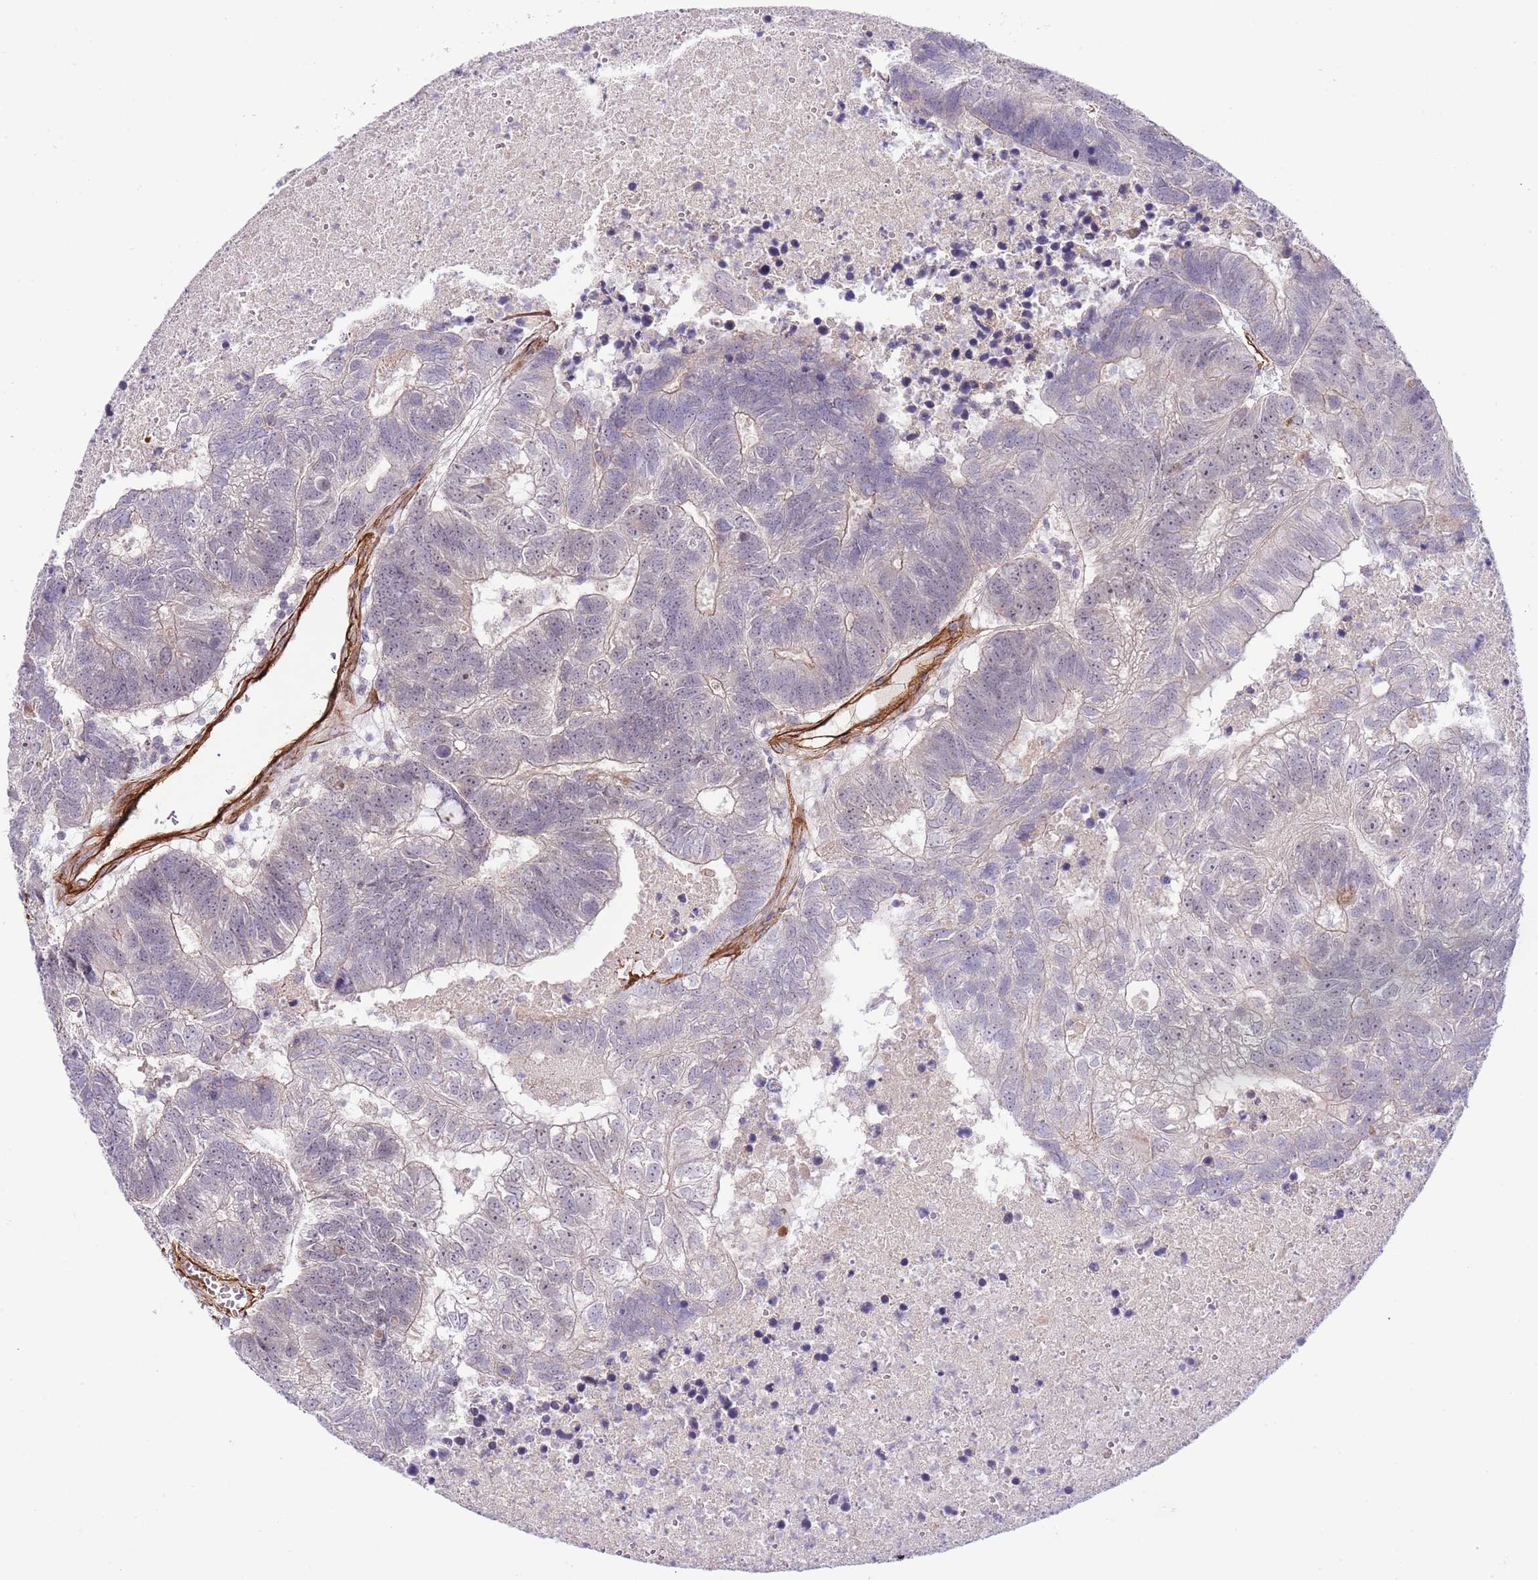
{"staining": {"intensity": "negative", "quantity": "none", "location": "none"}, "tissue": "colorectal cancer", "cell_type": "Tumor cells", "image_type": "cancer", "snomed": [{"axis": "morphology", "description": "Adenocarcinoma, NOS"}, {"axis": "topography", "description": "Colon"}], "caption": "Colorectal adenocarcinoma stained for a protein using immunohistochemistry reveals no positivity tumor cells.", "gene": "NEK3", "patient": {"sex": "female", "age": 48}}